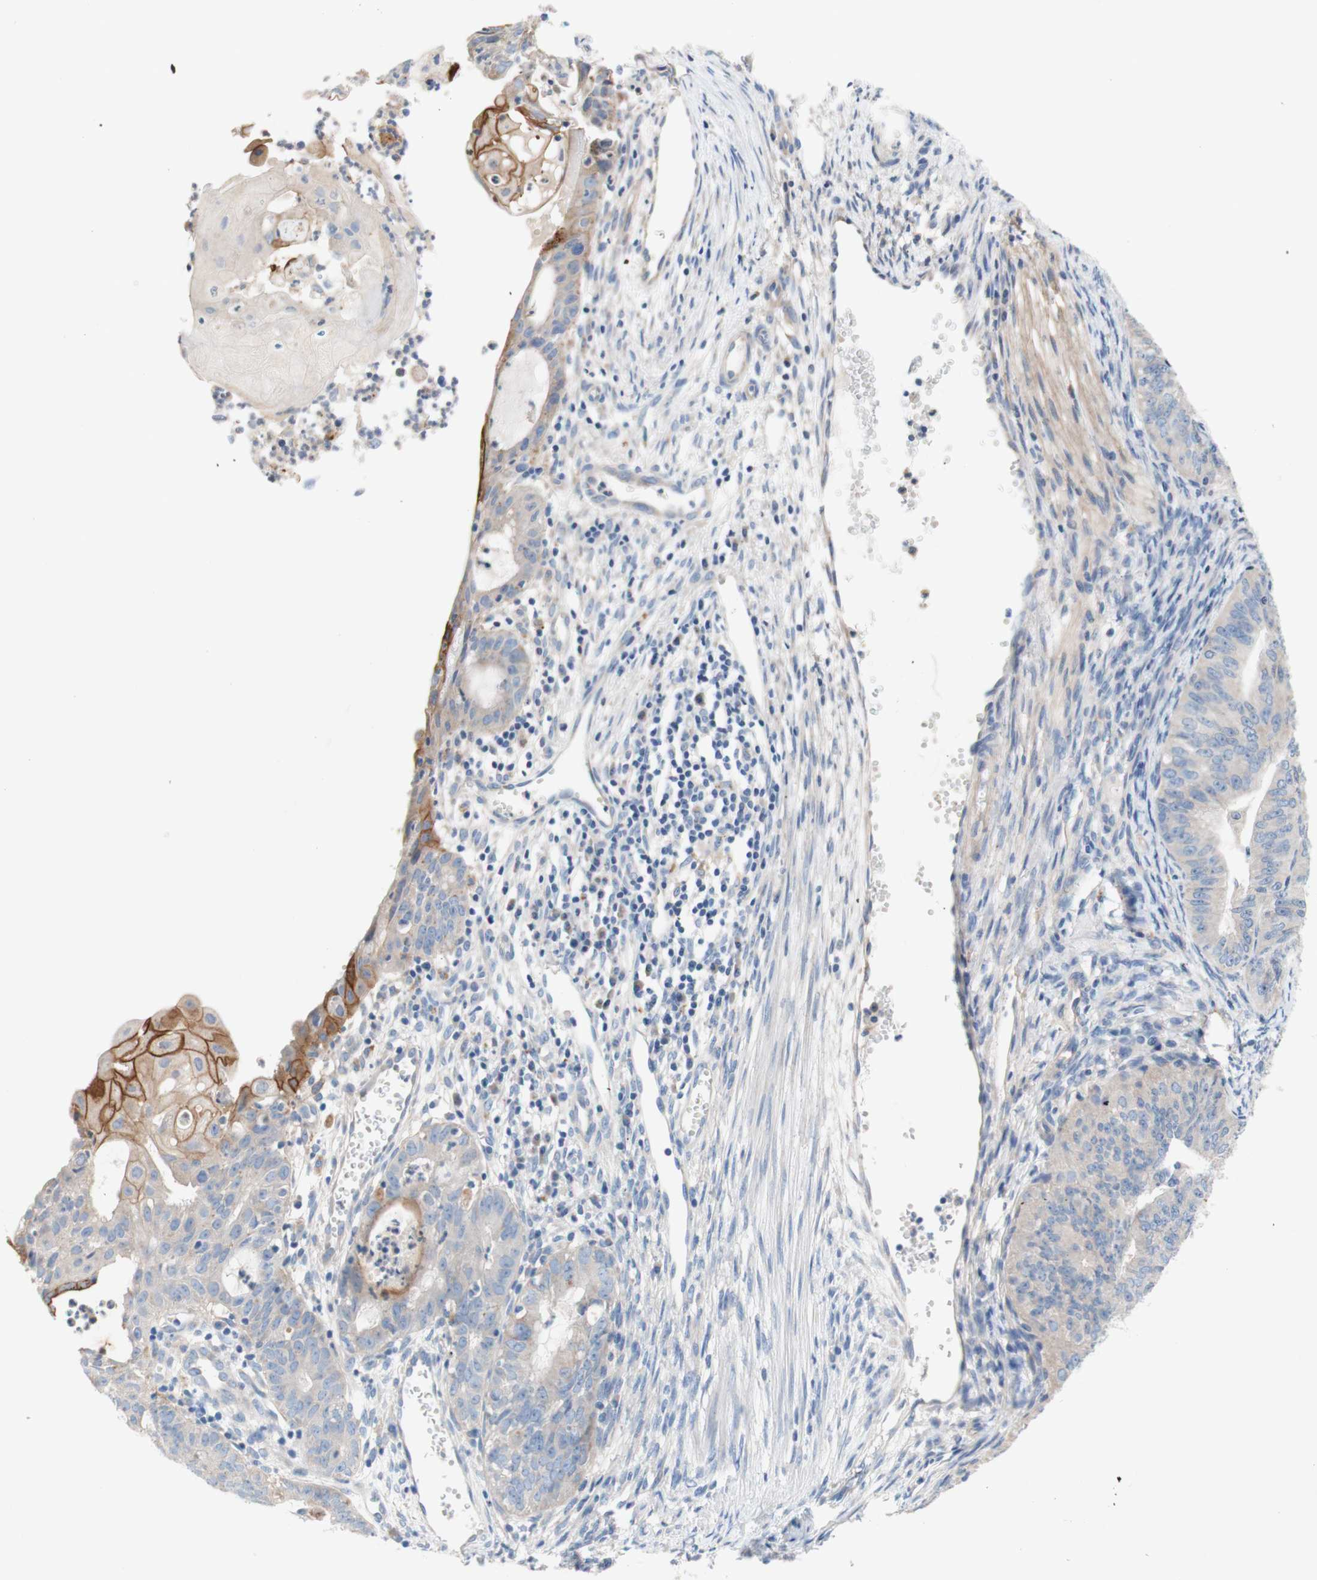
{"staining": {"intensity": "strong", "quantity": "<25%", "location": "cytoplasmic/membranous"}, "tissue": "endometrial cancer", "cell_type": "Tumor cells", "image_type": "cancer", "snomed": [{"axis": "morphology", "description": "Adenocarcinoma, NOS"}, {"axis": "topography", "description": "Endometrium"}], "caption": "A brown stain shows strong cytoplasmic/membranous expression of a protein in adenocarcinoma (endometrial) tumor cells.", "gene": "F3", "patient": {"sex": "female", "age": 32}}